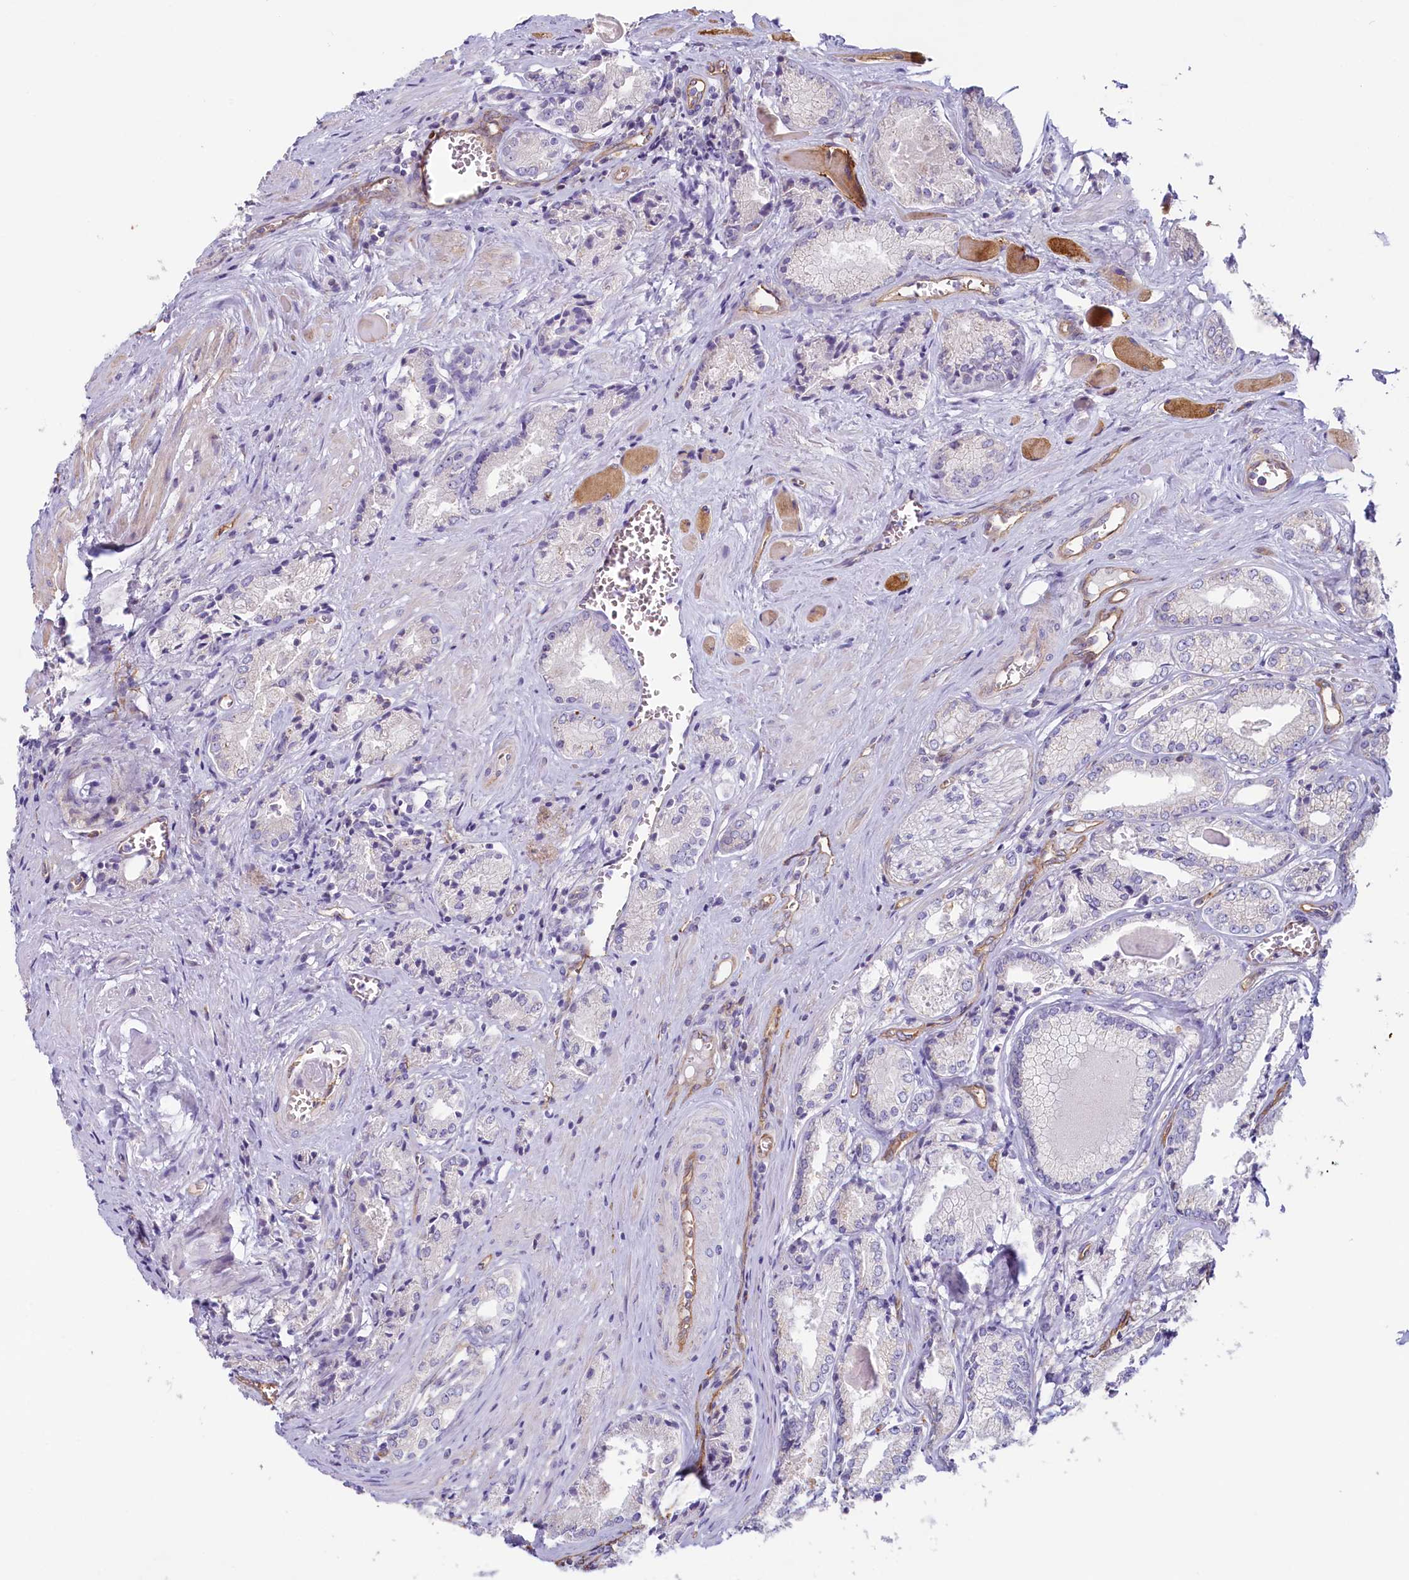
{"staining": {"intensity": "negative", "quantity": "none", "location": "none"}, "tissue": "prostate cancer", "cell_type": "Tumor cells", "image_type": "cancer", "snomed": [{"axis": "morphology", "description": "Adenocarcinoma, Low grade"}, {"axis": "topography", "description": "Prostate"}], "caption": "Protein analysis of prostate cancer exhibits no significant positivity in tumor cells. (DAB (3,3'-diaminobenzidine) immunohistochemistry, high magnification).", "gene": "LMOD3", "patient": {"sex": "male", "age": 60}}